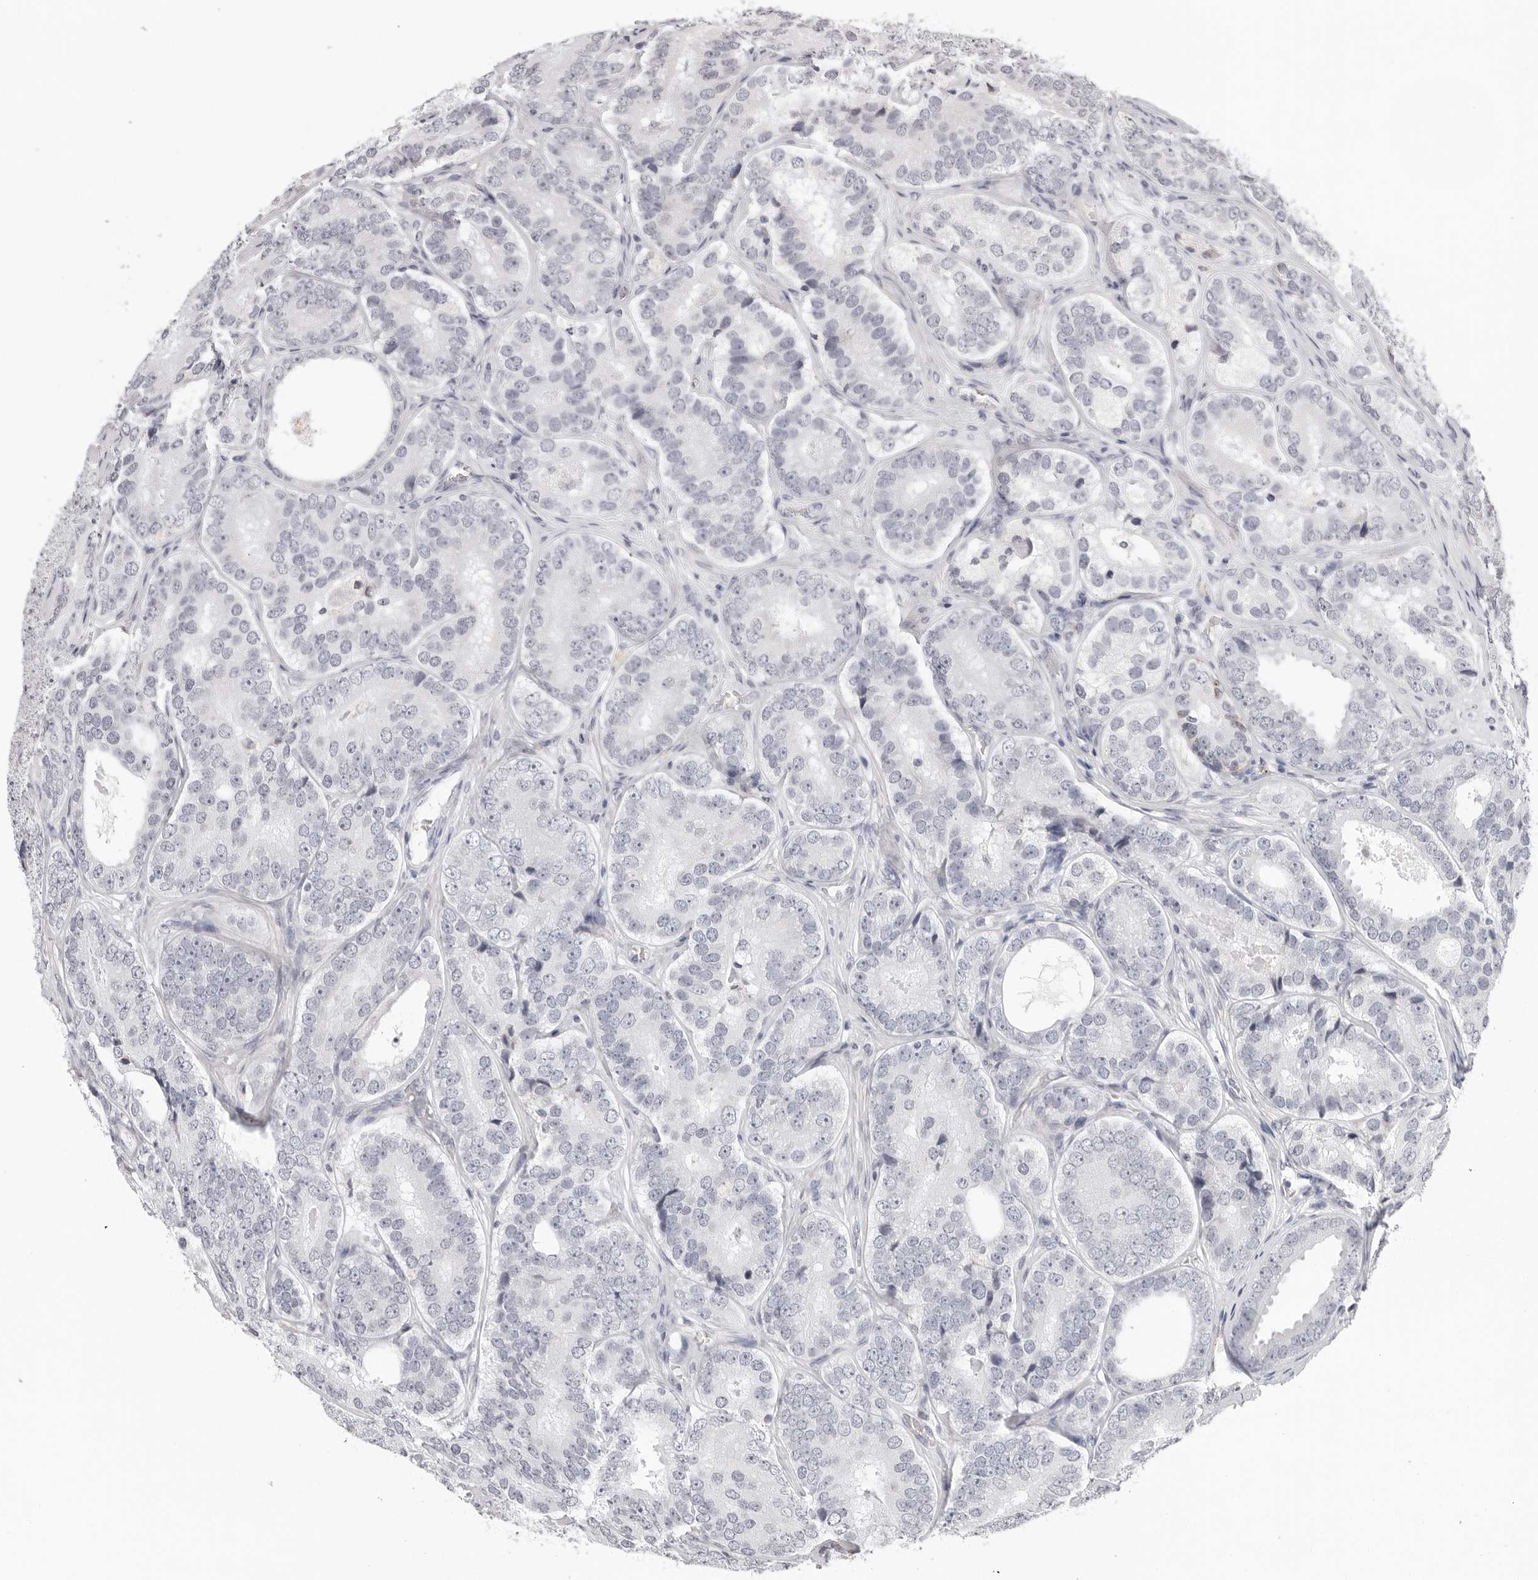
{"staining": {"intensity": "negative", "quantity": "none", "location": "none"}, "tissue": "prostate cancer", "cell_type": "Tumor cells", "image_type": "cancer", "snomed": [{"axis": "morphology", "description": "Adenocarcinoma, High grade"}, {"axis": "topography", "description": "Prostate"}], "caption": "Immunohistochemical staining of prostate cancer (high-grade adenocarcinoma) displays no significant expression in tumor cells. (Brightfield microscopy of DAB (3,3'-diaminobenzidine) immunohistochemistry at high magnification).", "gene": "STRADB", "patient": {"sex": "male", "age": 56}}